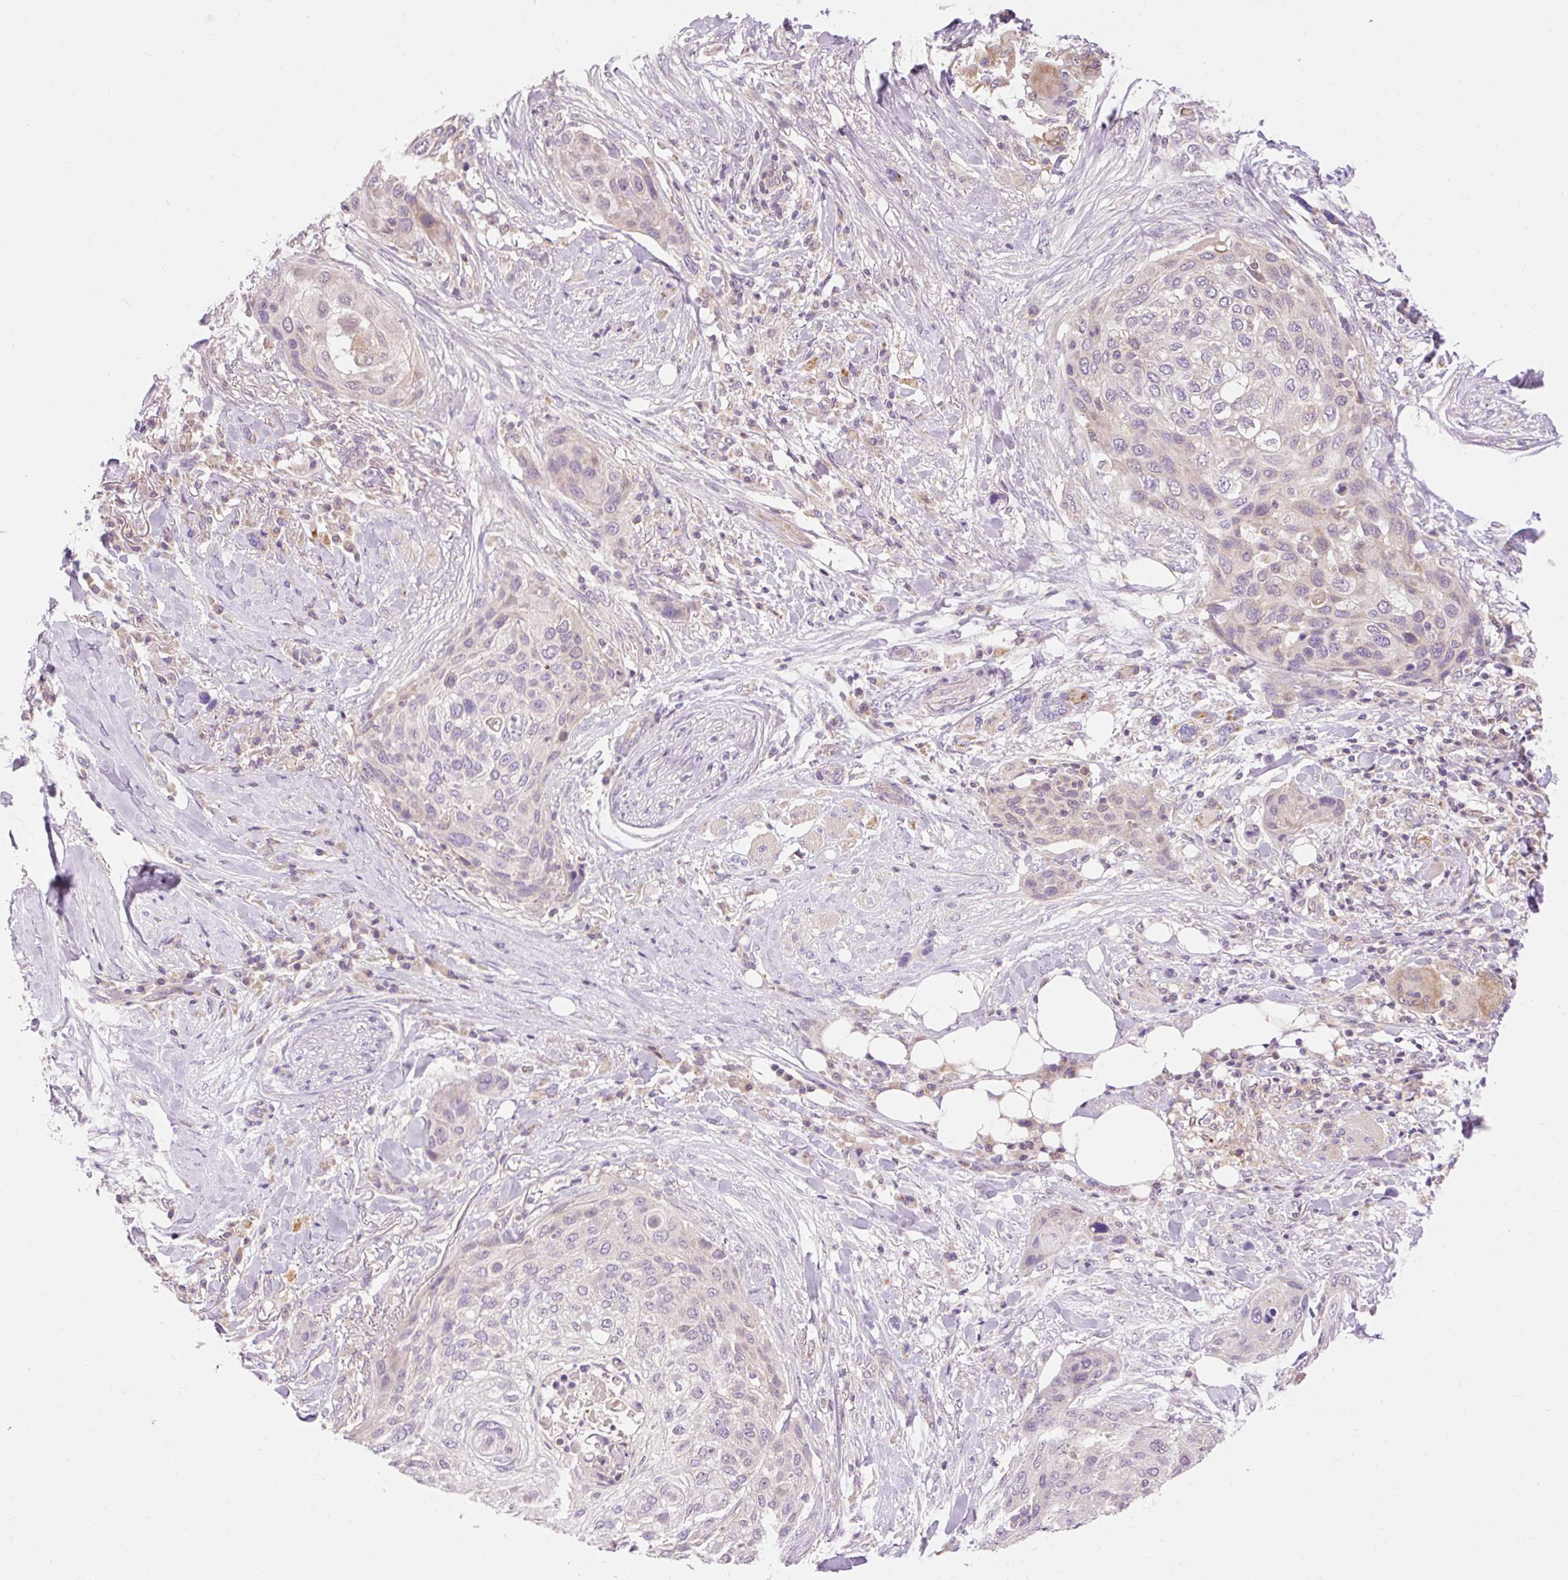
{"staining": {"intensity": "negative", "quantity": "none", "location": "none"}, "tissue": "skin cancer", "cell_type": "Tumor cells", "image_type": "cancer", "snomed": [{"axis": "morphology", "description": "Squamous cell carcinoma, NOS"}, {"axis": "topography", "description": "Skin"}], "caption": "DAB immunohistochemical staining of human skin cancer shows no significant positivity in tumor cells.", "gene": "IMMT", "patient": {"sex": "female", "age": 87}}